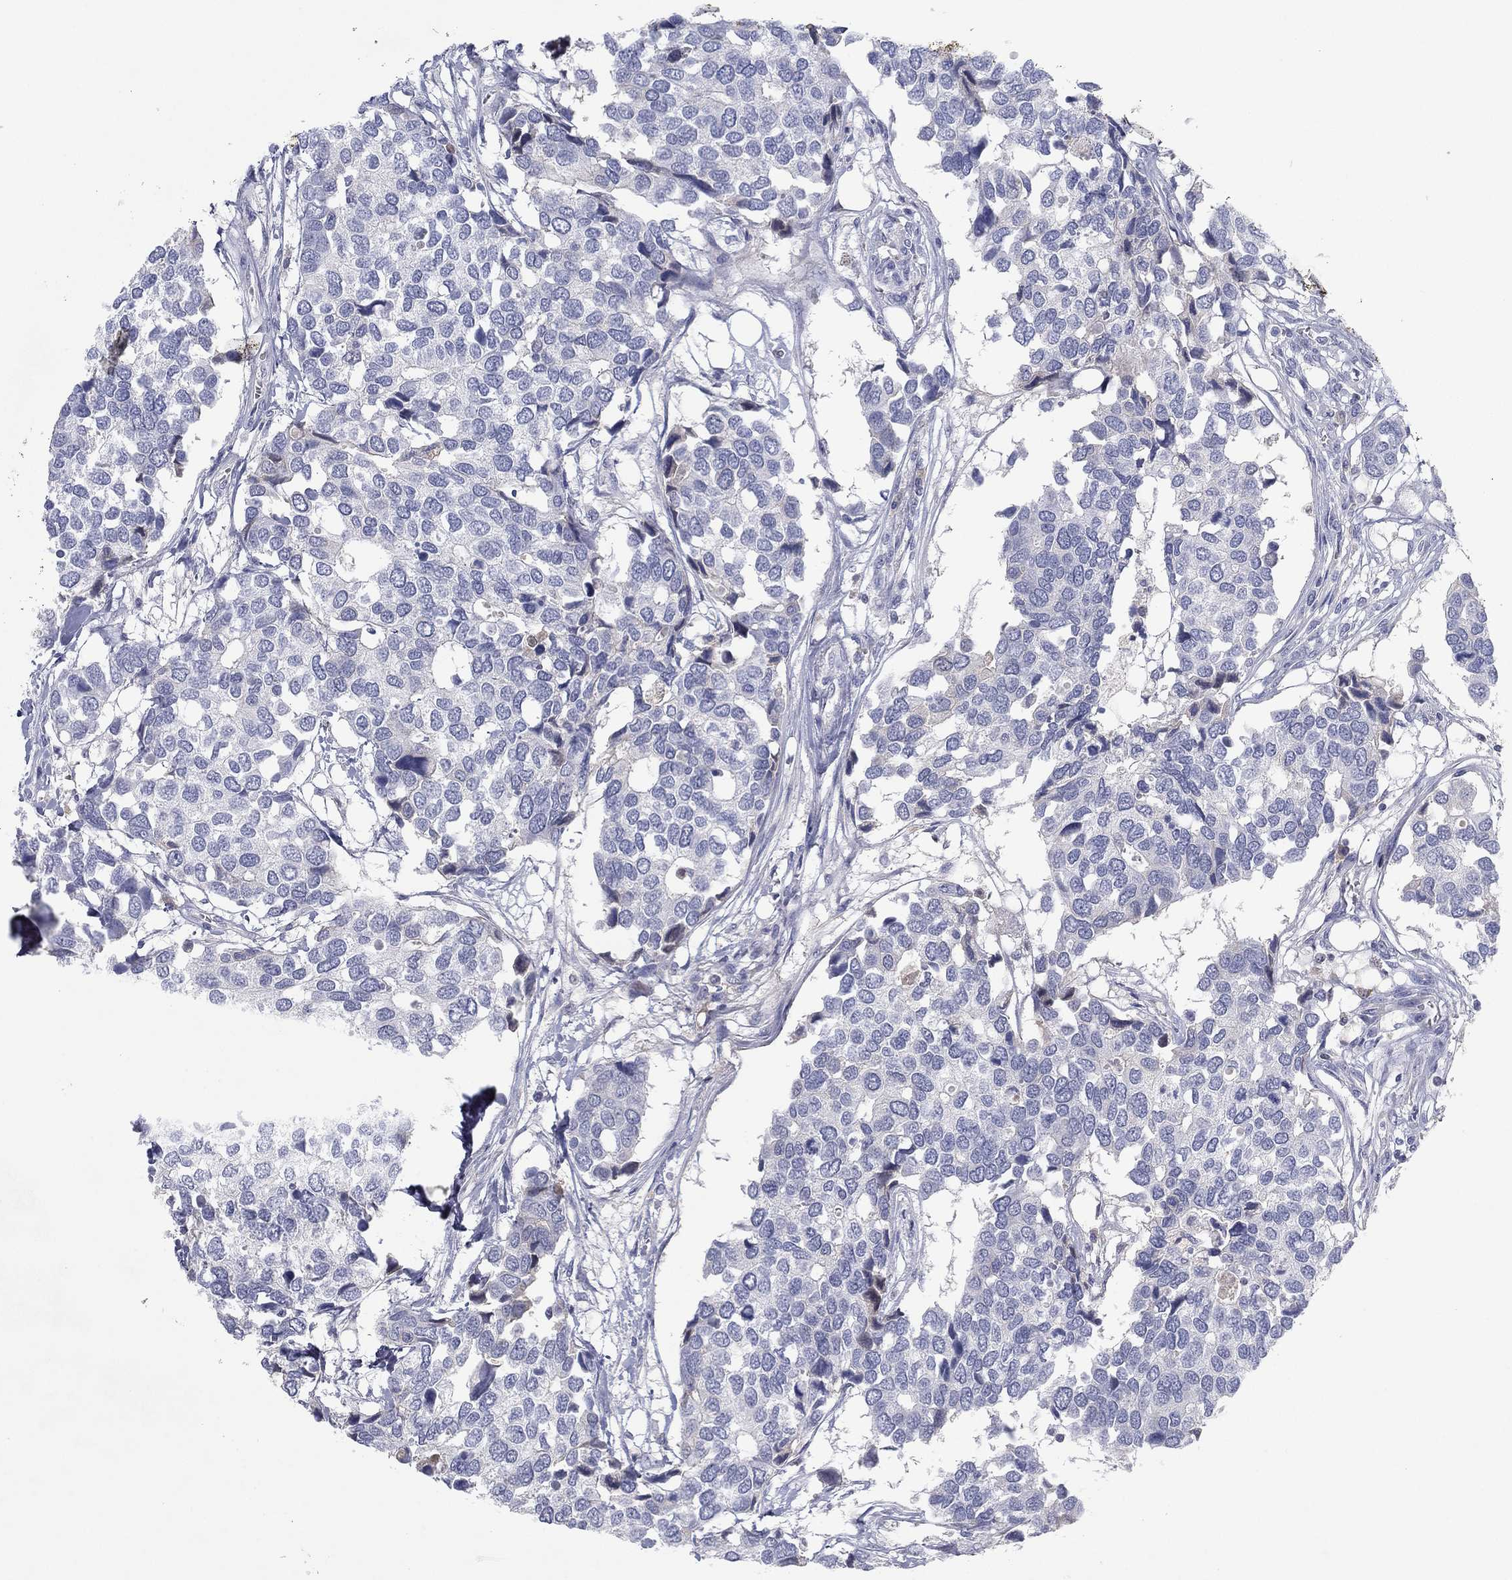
{"staining": {"intensity": "negative", "quantity": "none", "location": "none"}, "tissue": "breast cancer", "cell_type": "Tumor cells", "image_type": "cancer", "snomed": [{"axis": "morphology", "description": "Duct carcinoma"}, {"axis": "topography", "description": "Breast"}], "caption": "There is no significant positivity in tumor cells of breast intraductal carcinoma.", "gene": "CPT1B", "patient": {"sex": "female", "age": 83}}